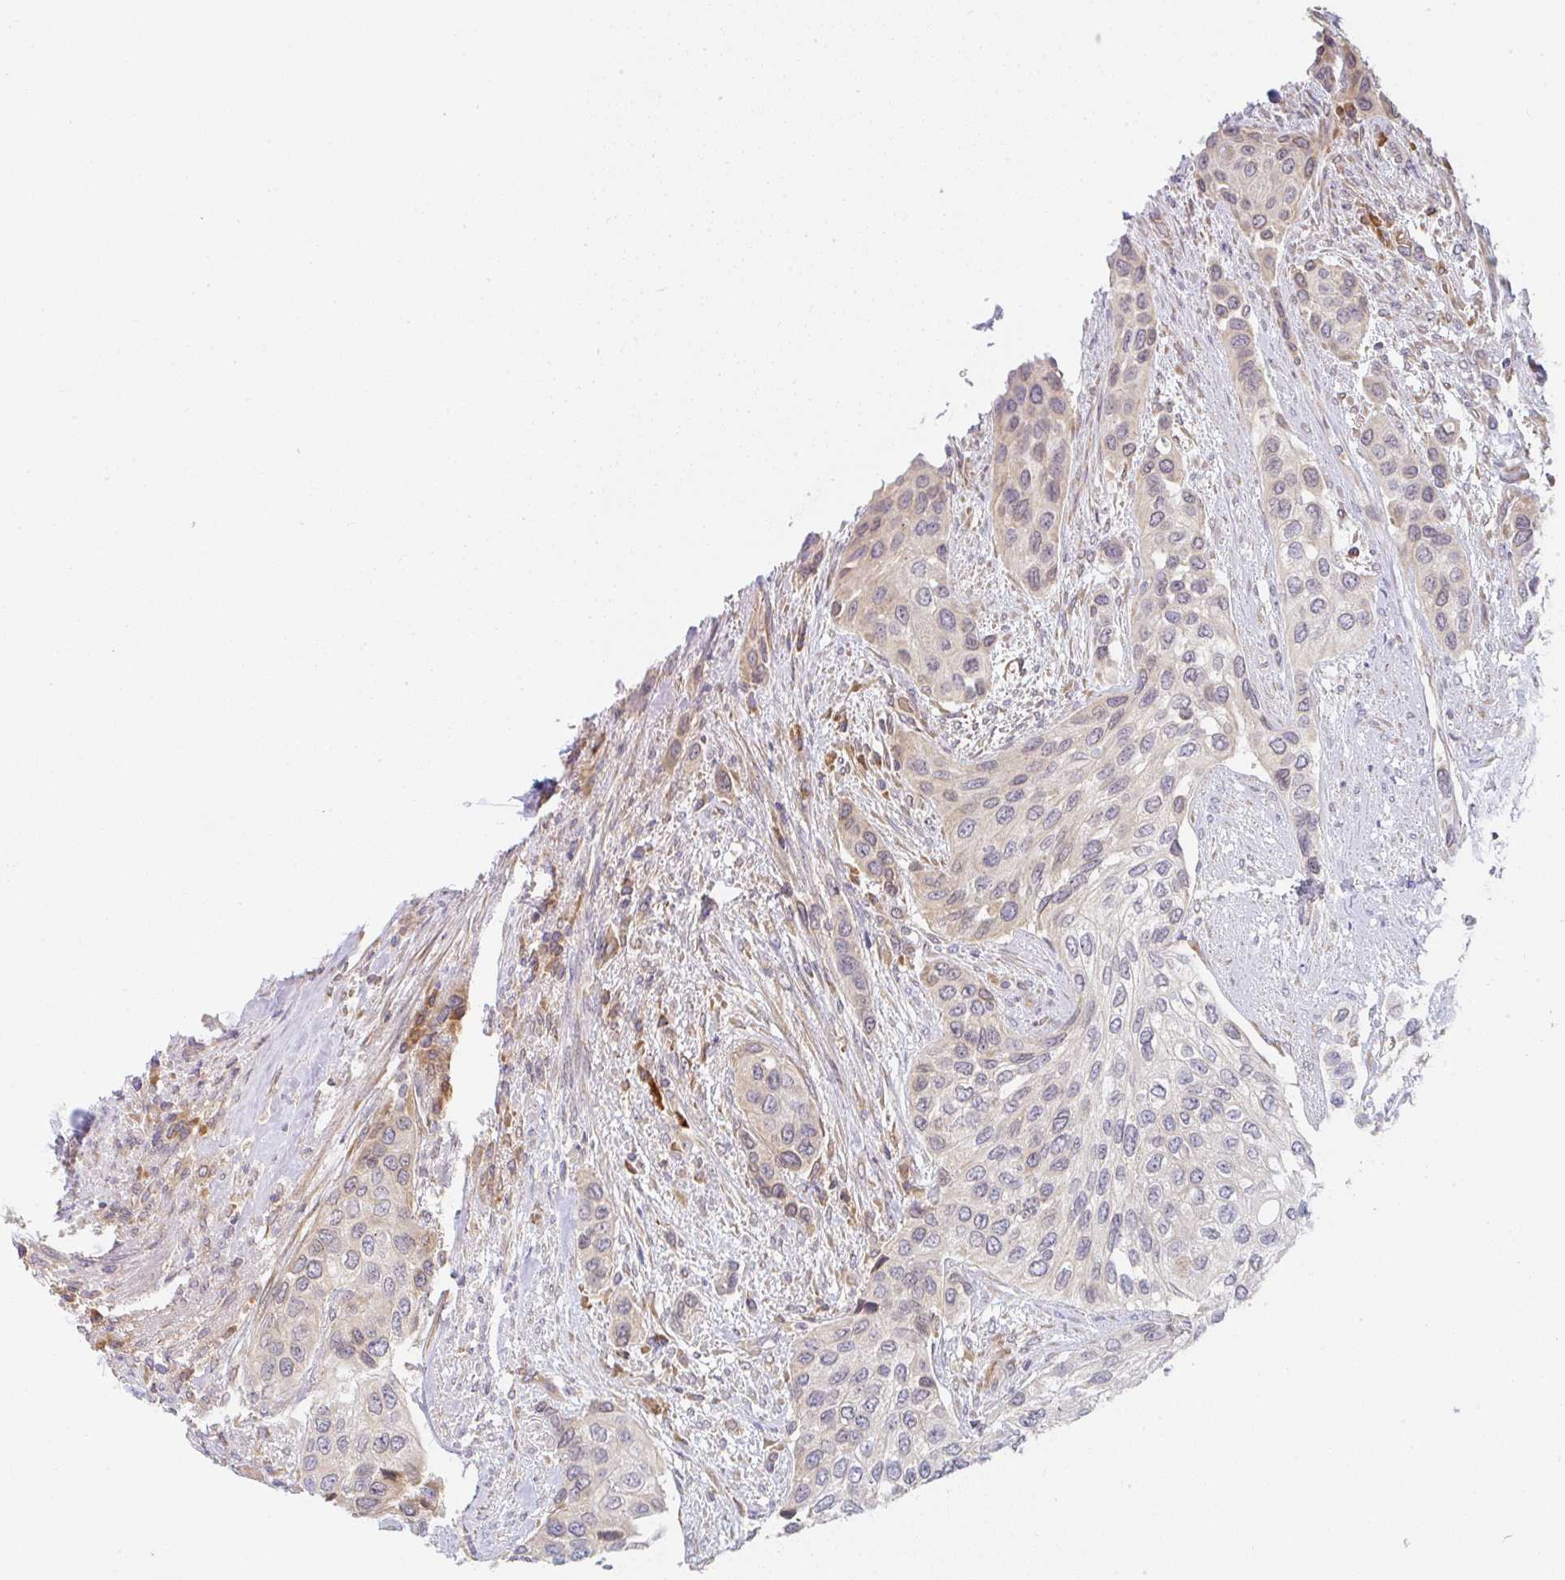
{"staining": {"intensity": "weak", "quantity": "<25%", "location": "cytoplasmic/membranous"}, "tissue": "urothelial cancer", "cell_type": "Tumor cells", "image_type": "cancer", "snomed": [{"axis": "morphology", "description": "Normal tissue, NOS"}, {"axis": "morphology", "description": "Urothelial carcinoma, High grade"}, {"axis": "topography", "description": "Vascular tissue"}, {"axis": "topography", "description": "Urinary bladder"}], "caption": "The histopathology image displays no significant positivity in tumor cells of high-grade urothelial carcinoma. Brightfield microscopy of immunohistochemistry (IHC) stained with DAB (3,3'-diaminobenzidine) (brown) and hematoxylin (blue), captured at high magnification.", "gene": "DERL2", "patient": {"sex": "female", "age": 56}}